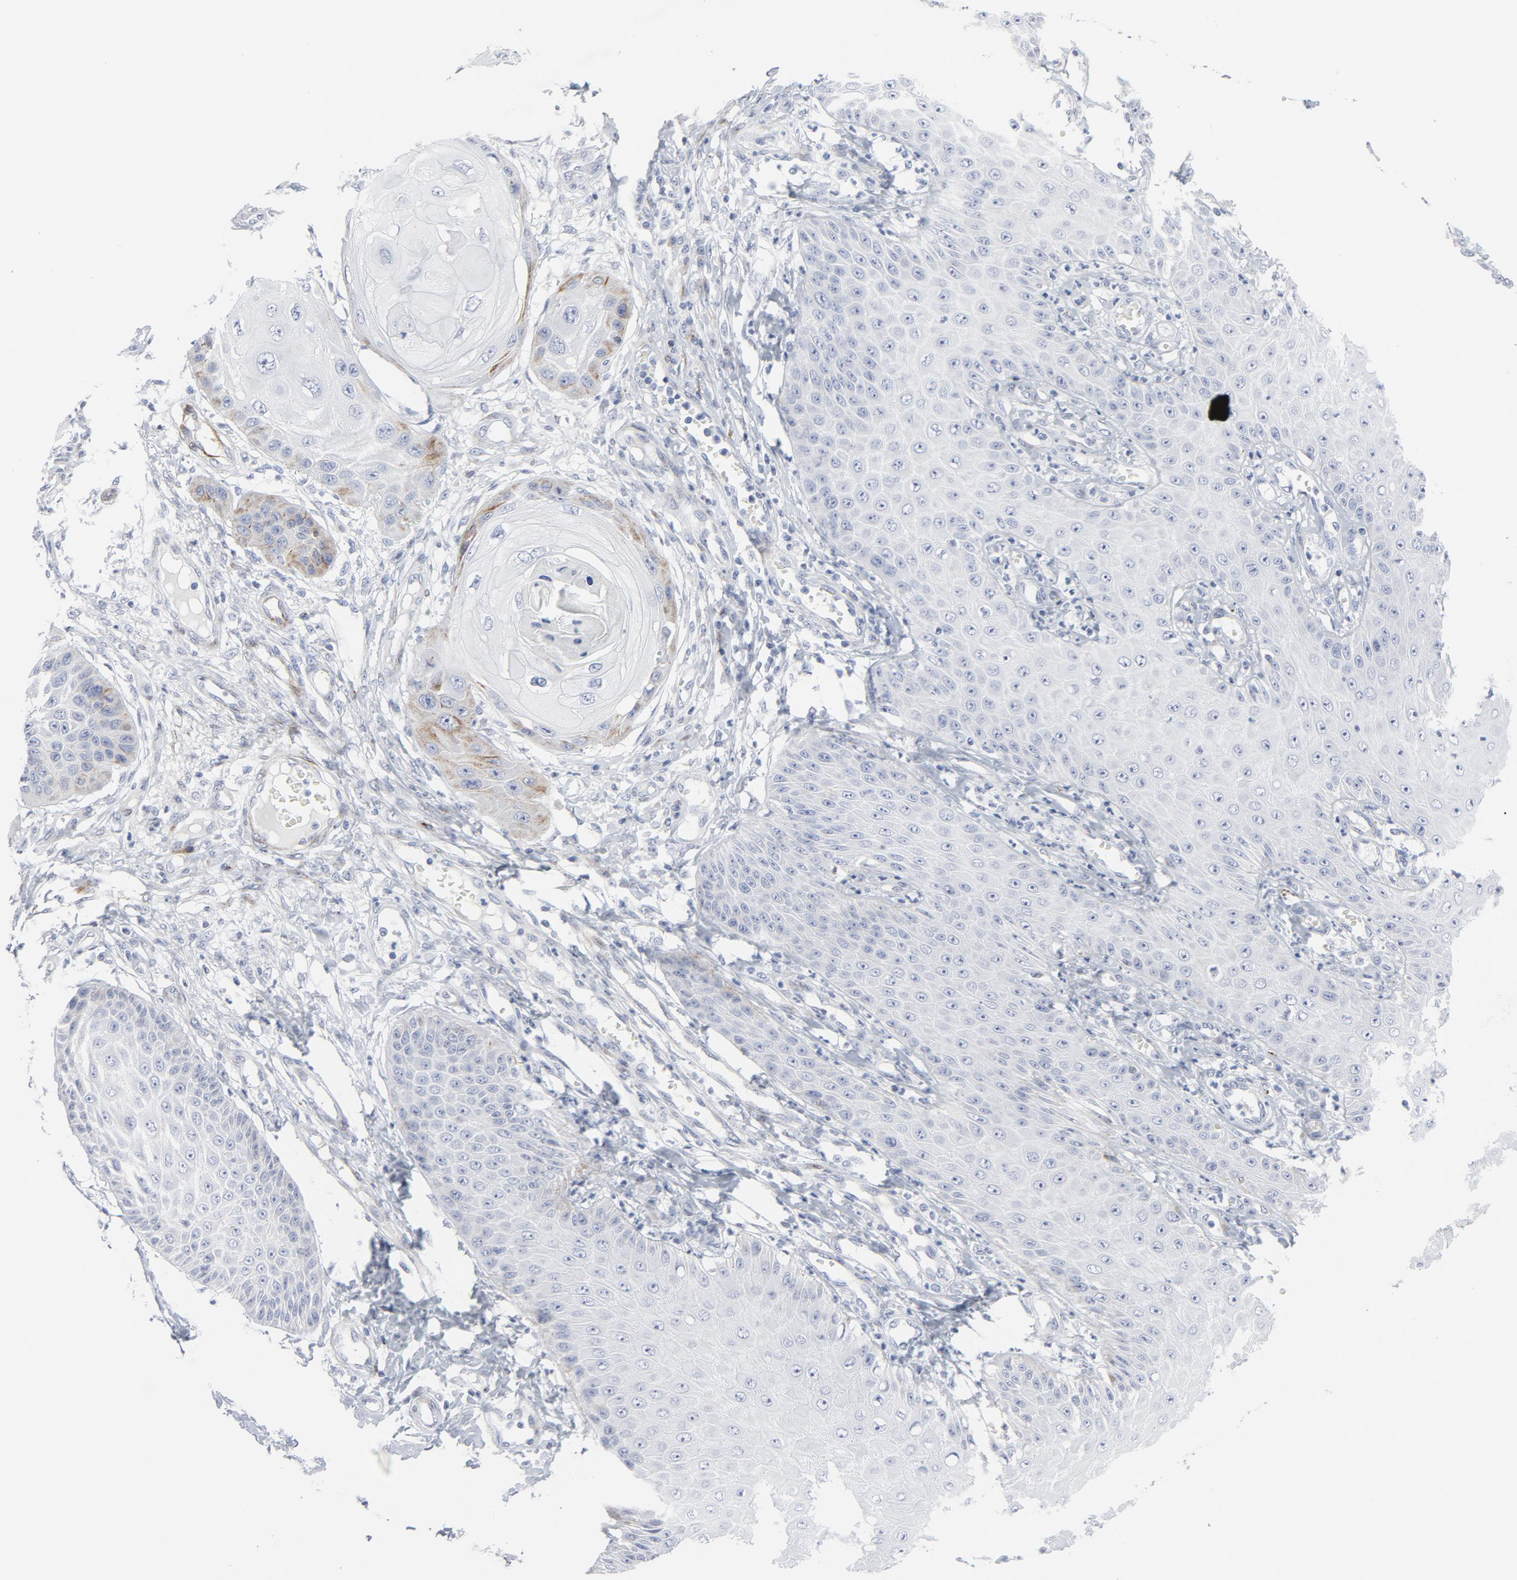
{"staining": {"intensity": "weak", "quantity": "<25%", "location": "cytoplasmic/membranous"}, "tissue": "skin cancer", "cell_type": "Tumor cells", "image_type": "cancer", "snomed": [{"axis": "morphology", "description": "Squamous cell carcinoma, NOS"}, {"axis": "topography", "description": "Skin"}], "caption": "Histopathology image shows no protein expression in tumor cells of skin cancer tissue. (DAB immunohistochemistry, high magnification).", "gene": "TUBB1", "patient": {"sex": "female", "age": 40}}